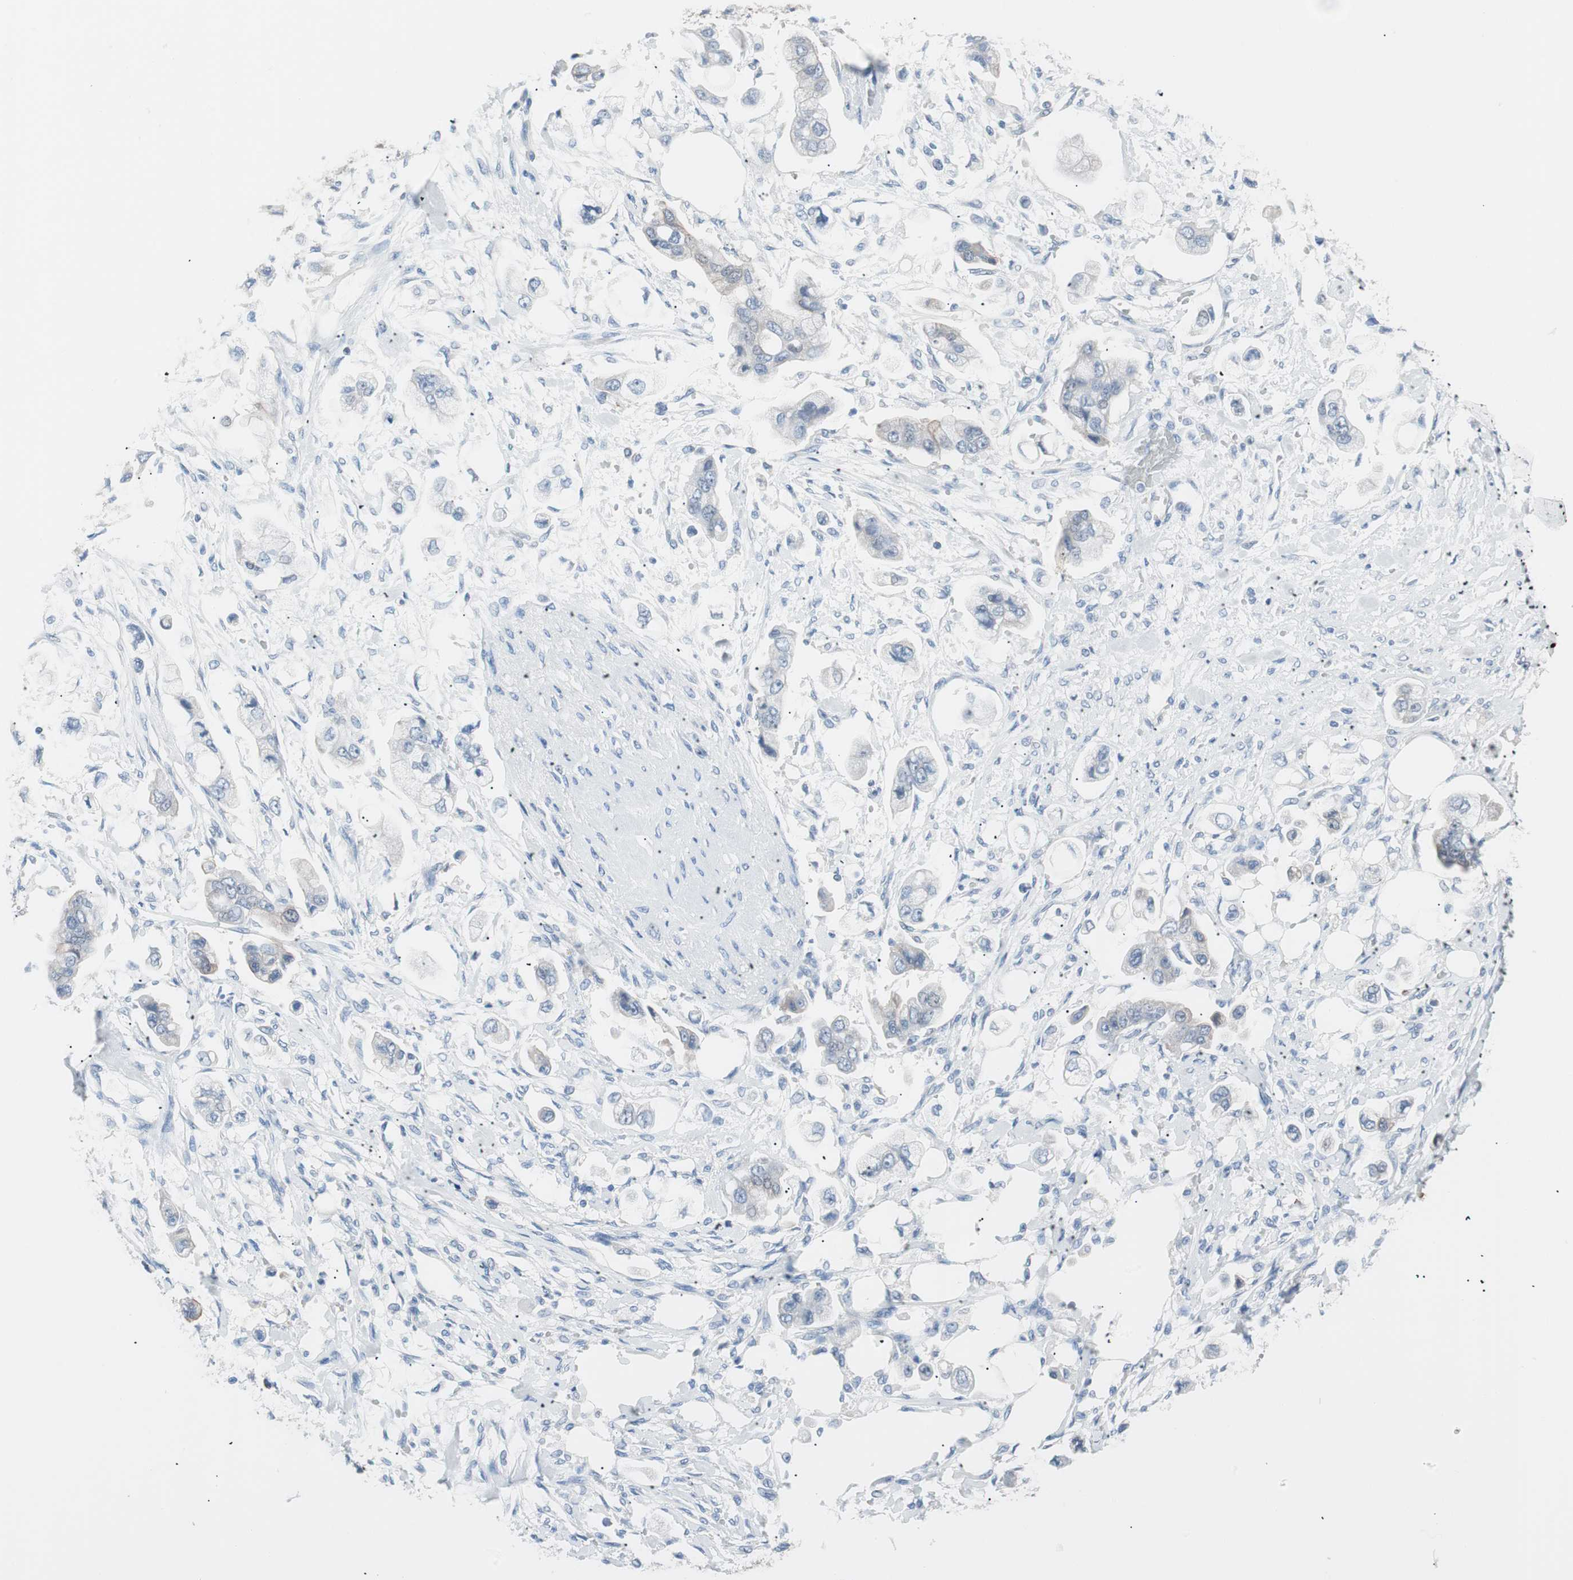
{"staining": {"intensity": "negative", "quantity": "none", "location": "none"}, "tissue": "stomach cancer", "cell_type": "Tumor cells", "image_type": "cancer", "snomed": [{"axis": "morphology", "description": "Adenocarcinoma, NOS"}, {"axis": "topography", "description": "Stomach"}], "caption": "A photomicrograph of human adenocarcinoma (stomach) is negative for staining in tumor cells.", "gene": "VIL1", "patient": {"sex": "male", "age": 62}}